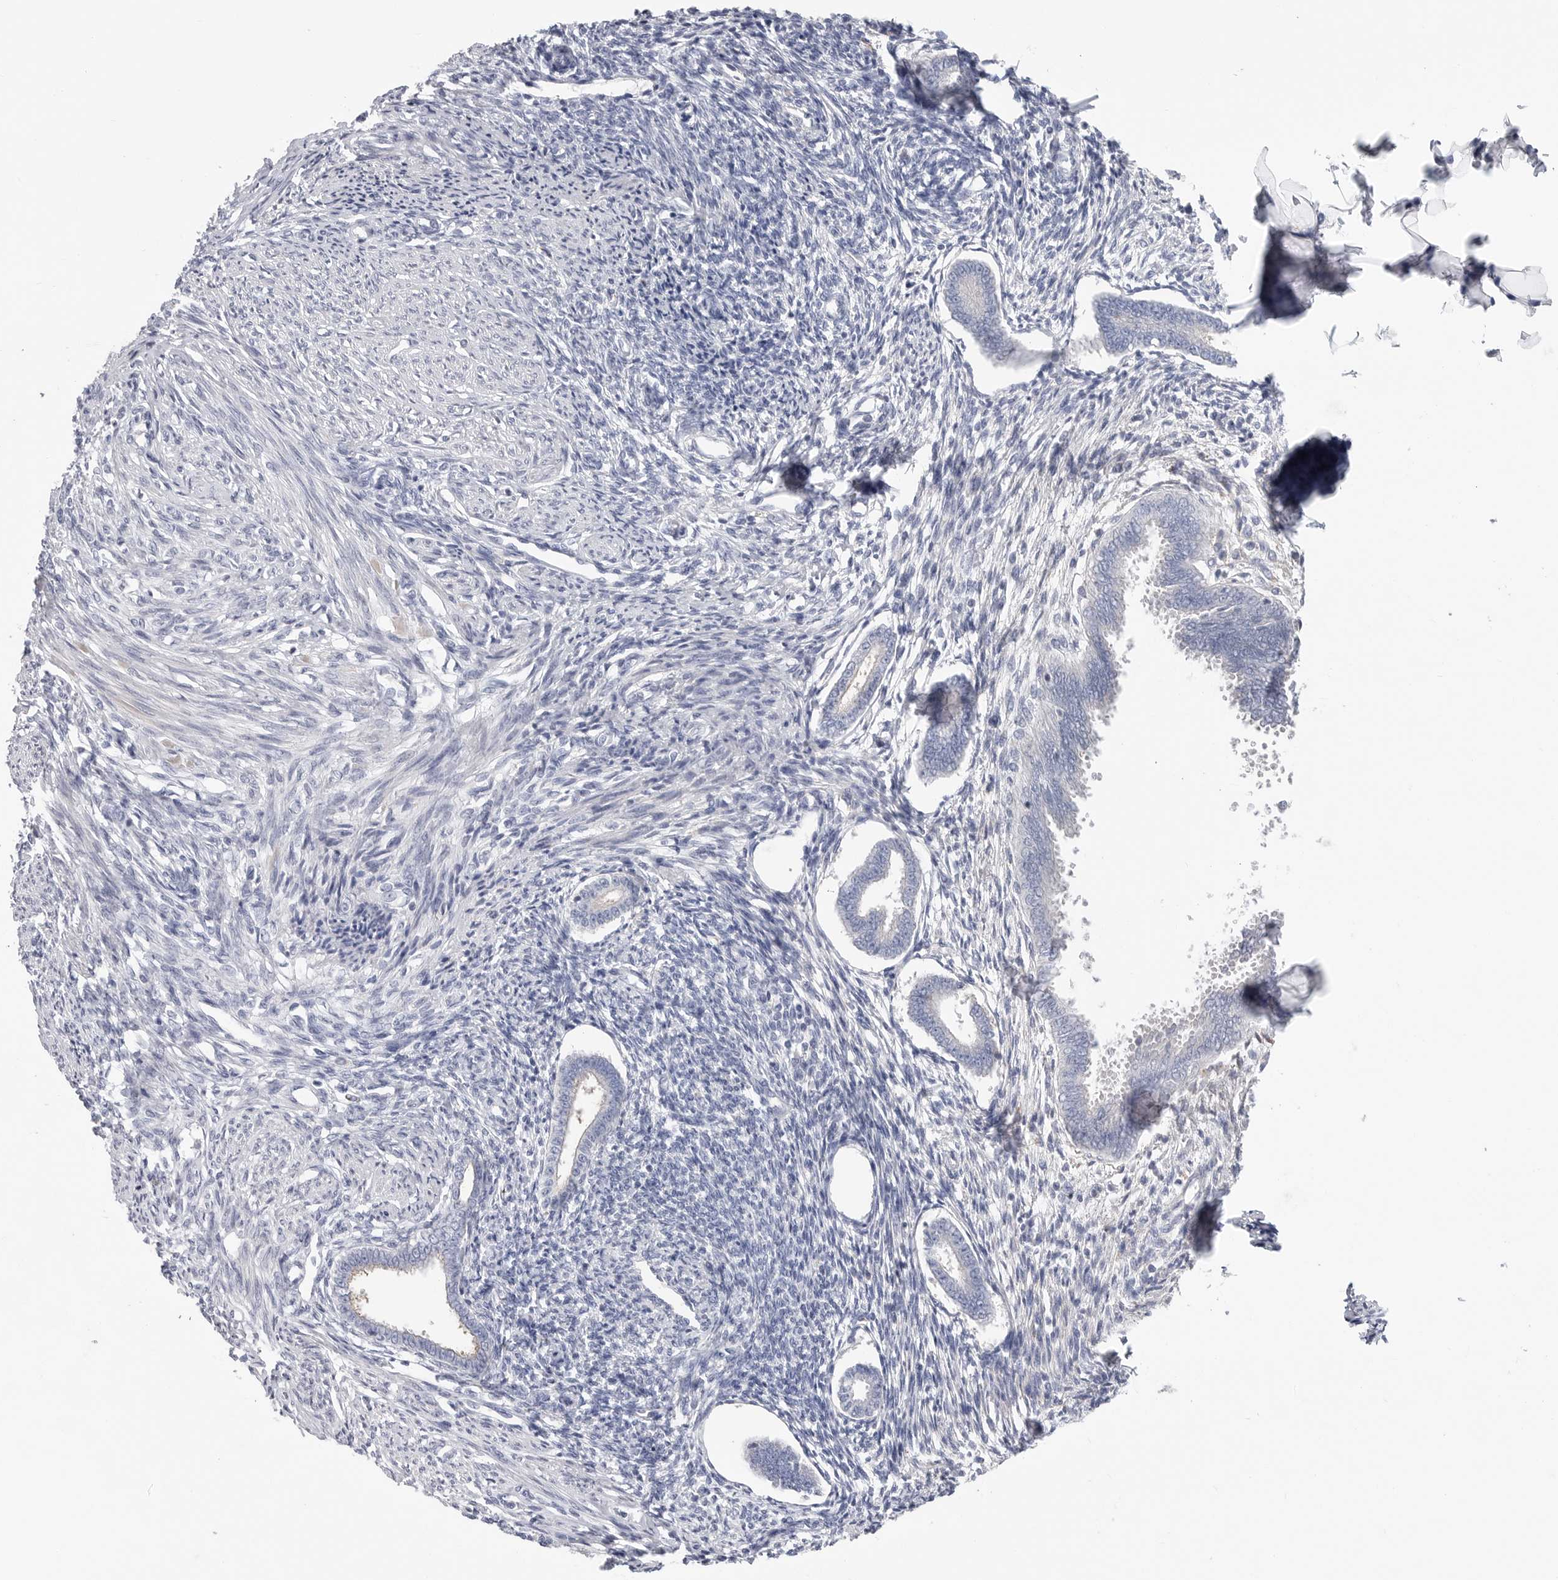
{"staining": {"intensity": "negative", "quantity": "none", "location": "none"}, "tissue": "endometrium", "cell_type": "Cells in endometrial stroma", "image_type": "normal", "snomed": [{"axis": "morphology", "description": "Normal tissue, NOS"}, {"axis": "topography", "description": "Endometrium"}], "caption": "Immunohistochemical staining of normal human endometrium demonstrates no significant staining in cells in endometrial stroma. Nuclei are stained in blue.", "gene": "CAMK2B", "patient": {"sex": "female", "age": 56}}